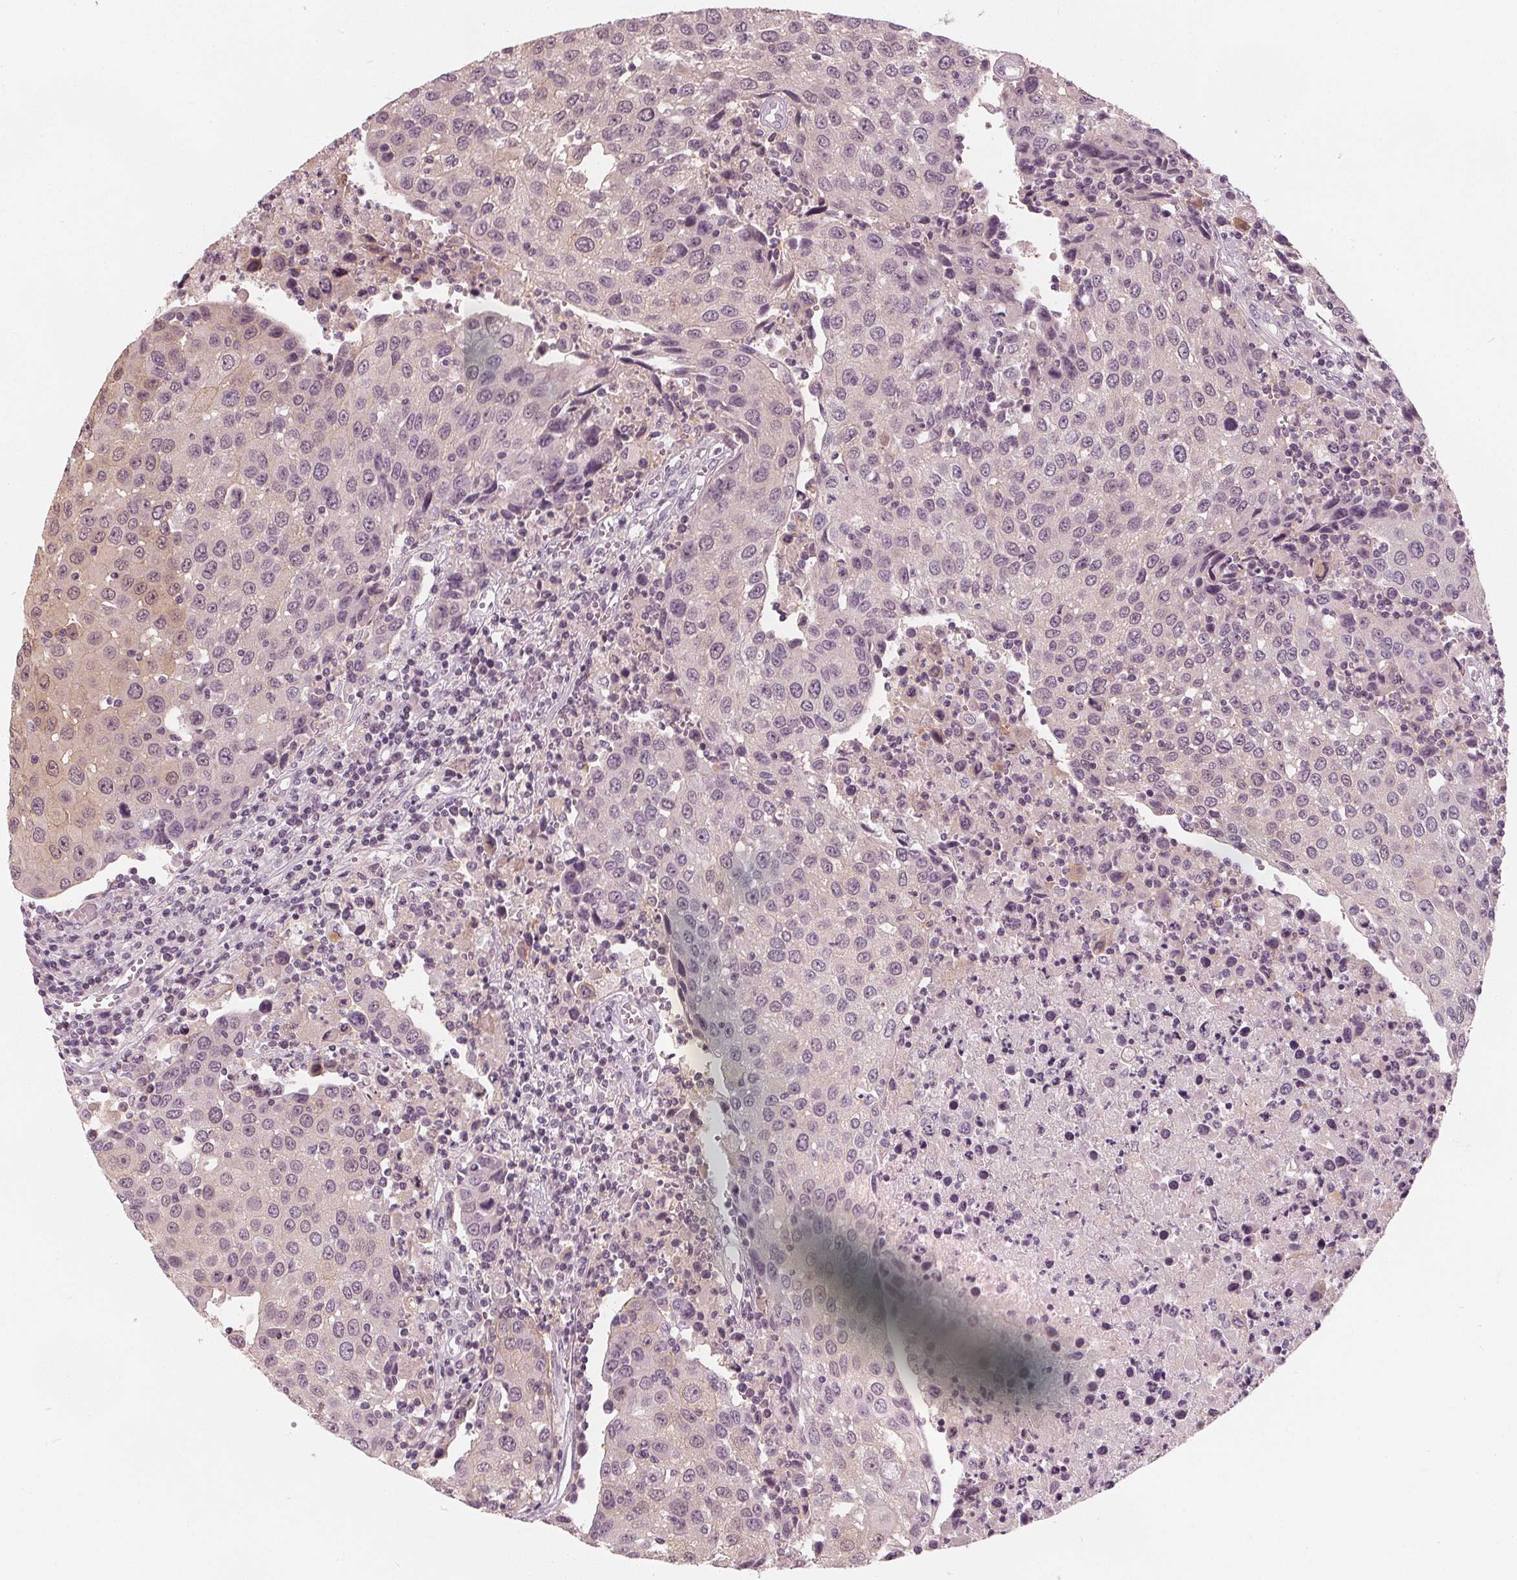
{"staining": {"intensity": "negative", "quantity": "none", "location": "none"}, "tissue": "urothelial cancer", "cell_type": "Tumor cells", "image_type": "cancer", "snomed": [{"axis": "morphology", "description": "Urothelial carcinoma, High grade"}, {"axis": "topography", "description": "Urinary bladder"}], "caption": "Immunohistochemistry (IHC) photomicrograph of urothelial carcinoma (high-grade) stained for a protein (brown), which reveals no staining in tumor cells.", "gene": "SAT2", "patient": {"sex": "female", "age": 85}}